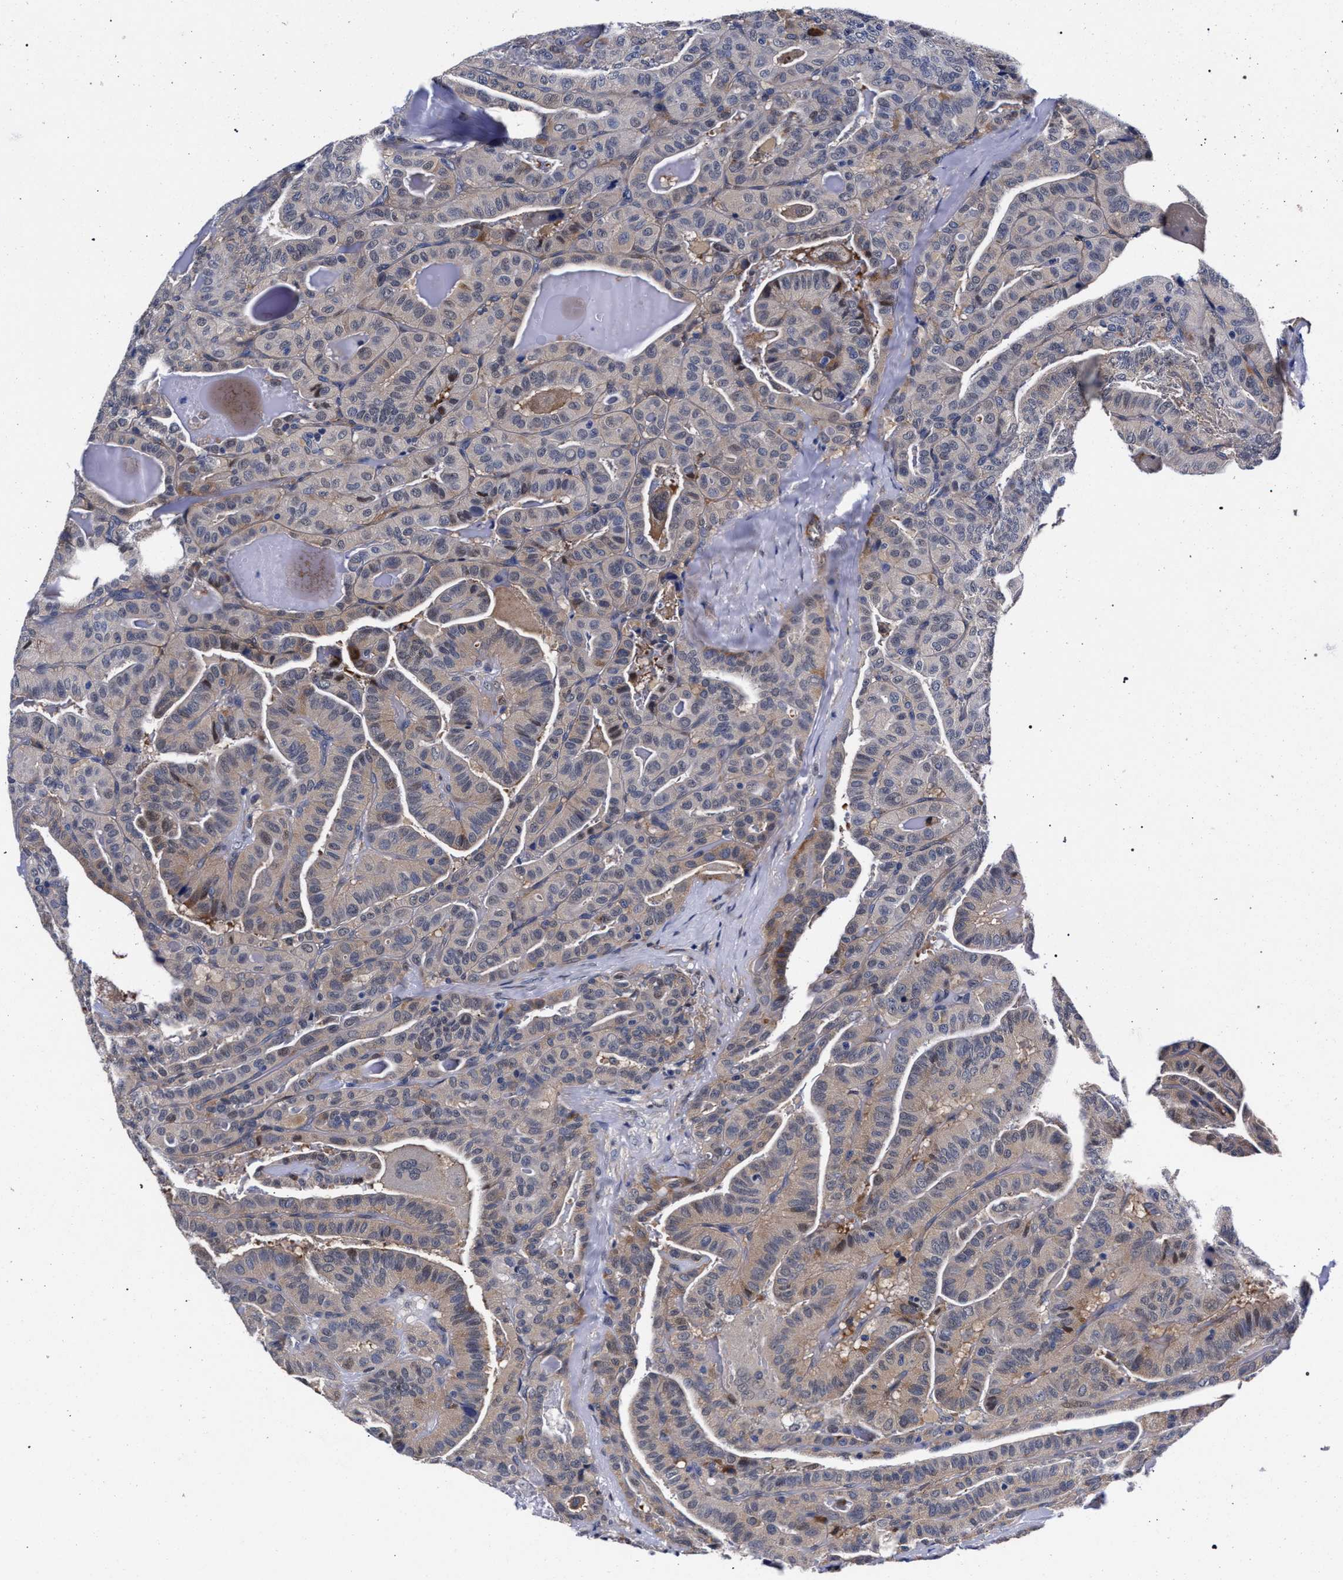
{"staining": {"intensity": "strong", "quantity": "25%-75%", "location": "cytoplasmic/membranous"}, "tissue": "thyroid cancer", "cell_type": "Tumor cells", "image_type": "cancer", "snomed": [{"axis": "morphology", "description": "Papillary adenocarcinoma, NOS"}, {"axis": "topography", "description": "Thyroid gland"}], "caption": "IHC (DAB (3,3'-diaminobenzidine)) staining of human thyroid cancer exhibits strong cytoplasmic/membranous protein expression in about 25%-75% of tumor cells.", "gene": "ZNF462", "patient": {"sex": "male", "age": 77}}